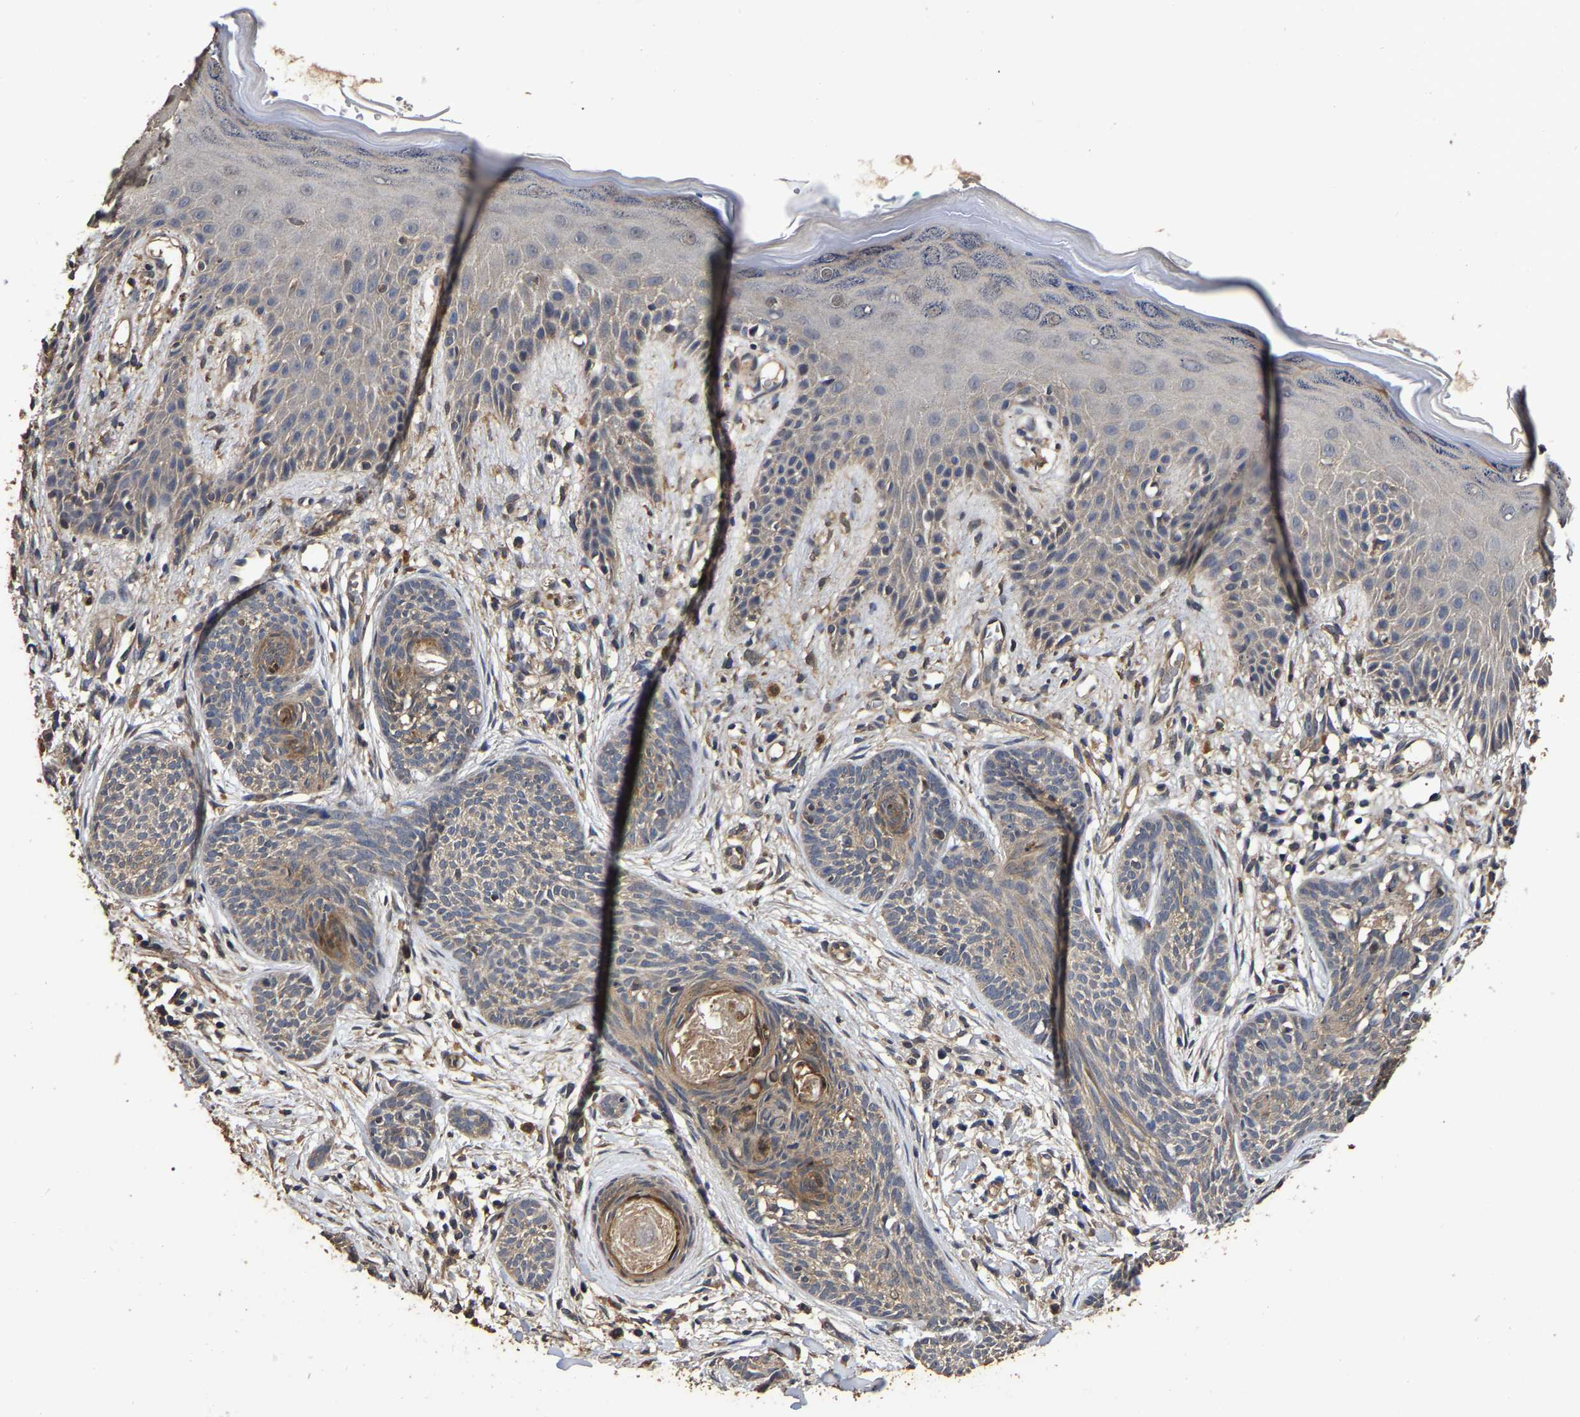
{"staining": {"intensity": "weak", "quantity": "25%-75%", "location": "cytoplasmic/membranous"}, "tissue": "skin cancer", "cell_type": "Tumor cells", "image_type": "cancer", "snomed": [{"axis": "morphology", "description": "Basal cell carcinoma"}, {"axis": "topography", "description": "Skin"}], "caption": "Protein analysis of skin basal cell carcinoma tissue shows weak cytoplasmic/membranous staining in about 25%-75% of tumor cells. (Brightfield microscopy of DAB IHC at high magnification).", "gene": "STK32C", "patient": {"sex": "female", "age": 59}}